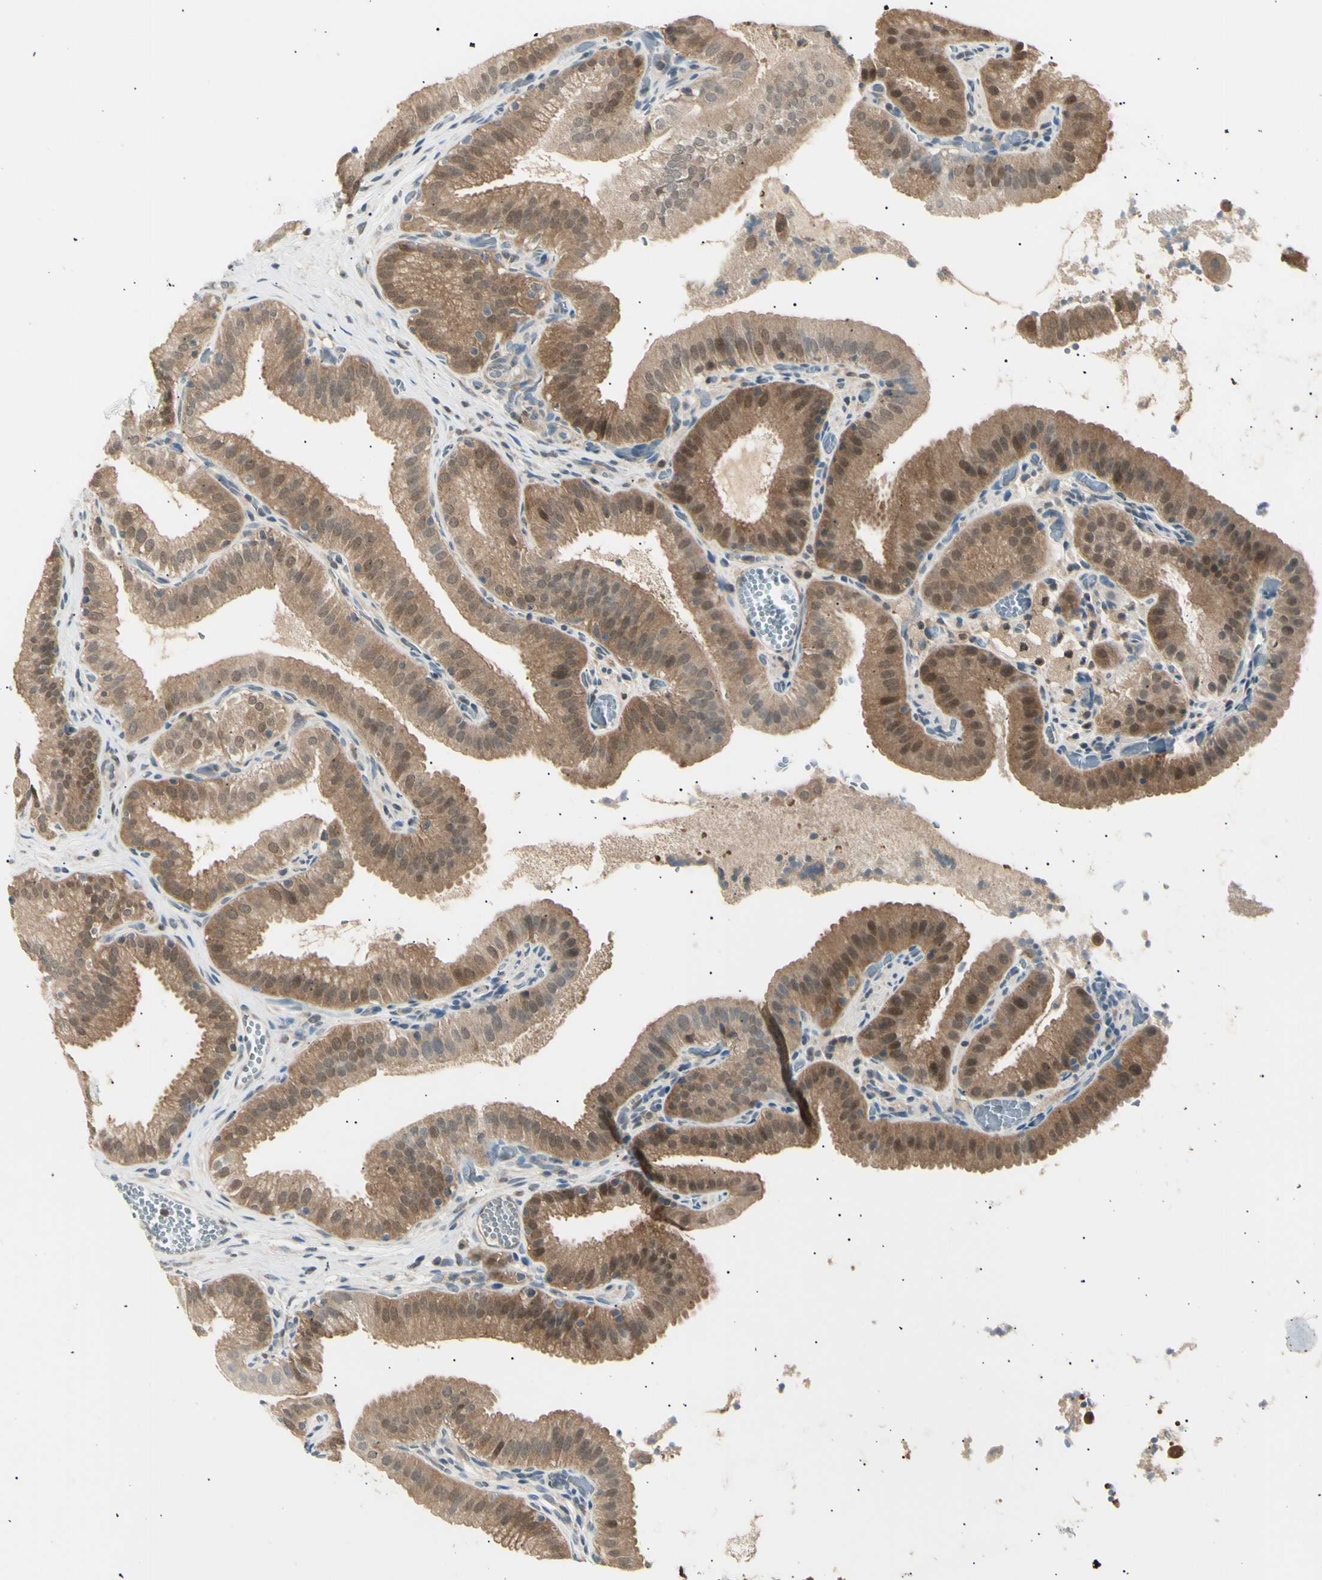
{"staining": {"intensity": "moderate", "quantity": ">75%", "location": "cytoplasmic/membranous,nuclear"}, "tissue": "gallbladder", "cell_type": "Glandular cells", "image_type": "normal", "snomed": [{"axis": "morphology", "description": "Normal tissue, NOS"}, {"axis": "topography", "description": "Gallbladder"}], "caption": "Glandular cells show medium levels of moderate cytoplasmic/membranous,nuclear expression in about >75% of cells in normal human gallbladder. Using DAB (brown) and hematoxylin (blue) stains, captured at high magnification using brightfield microscopy.", "gene": "LHPP", "patient": {"sex": "male", "age": 54}}